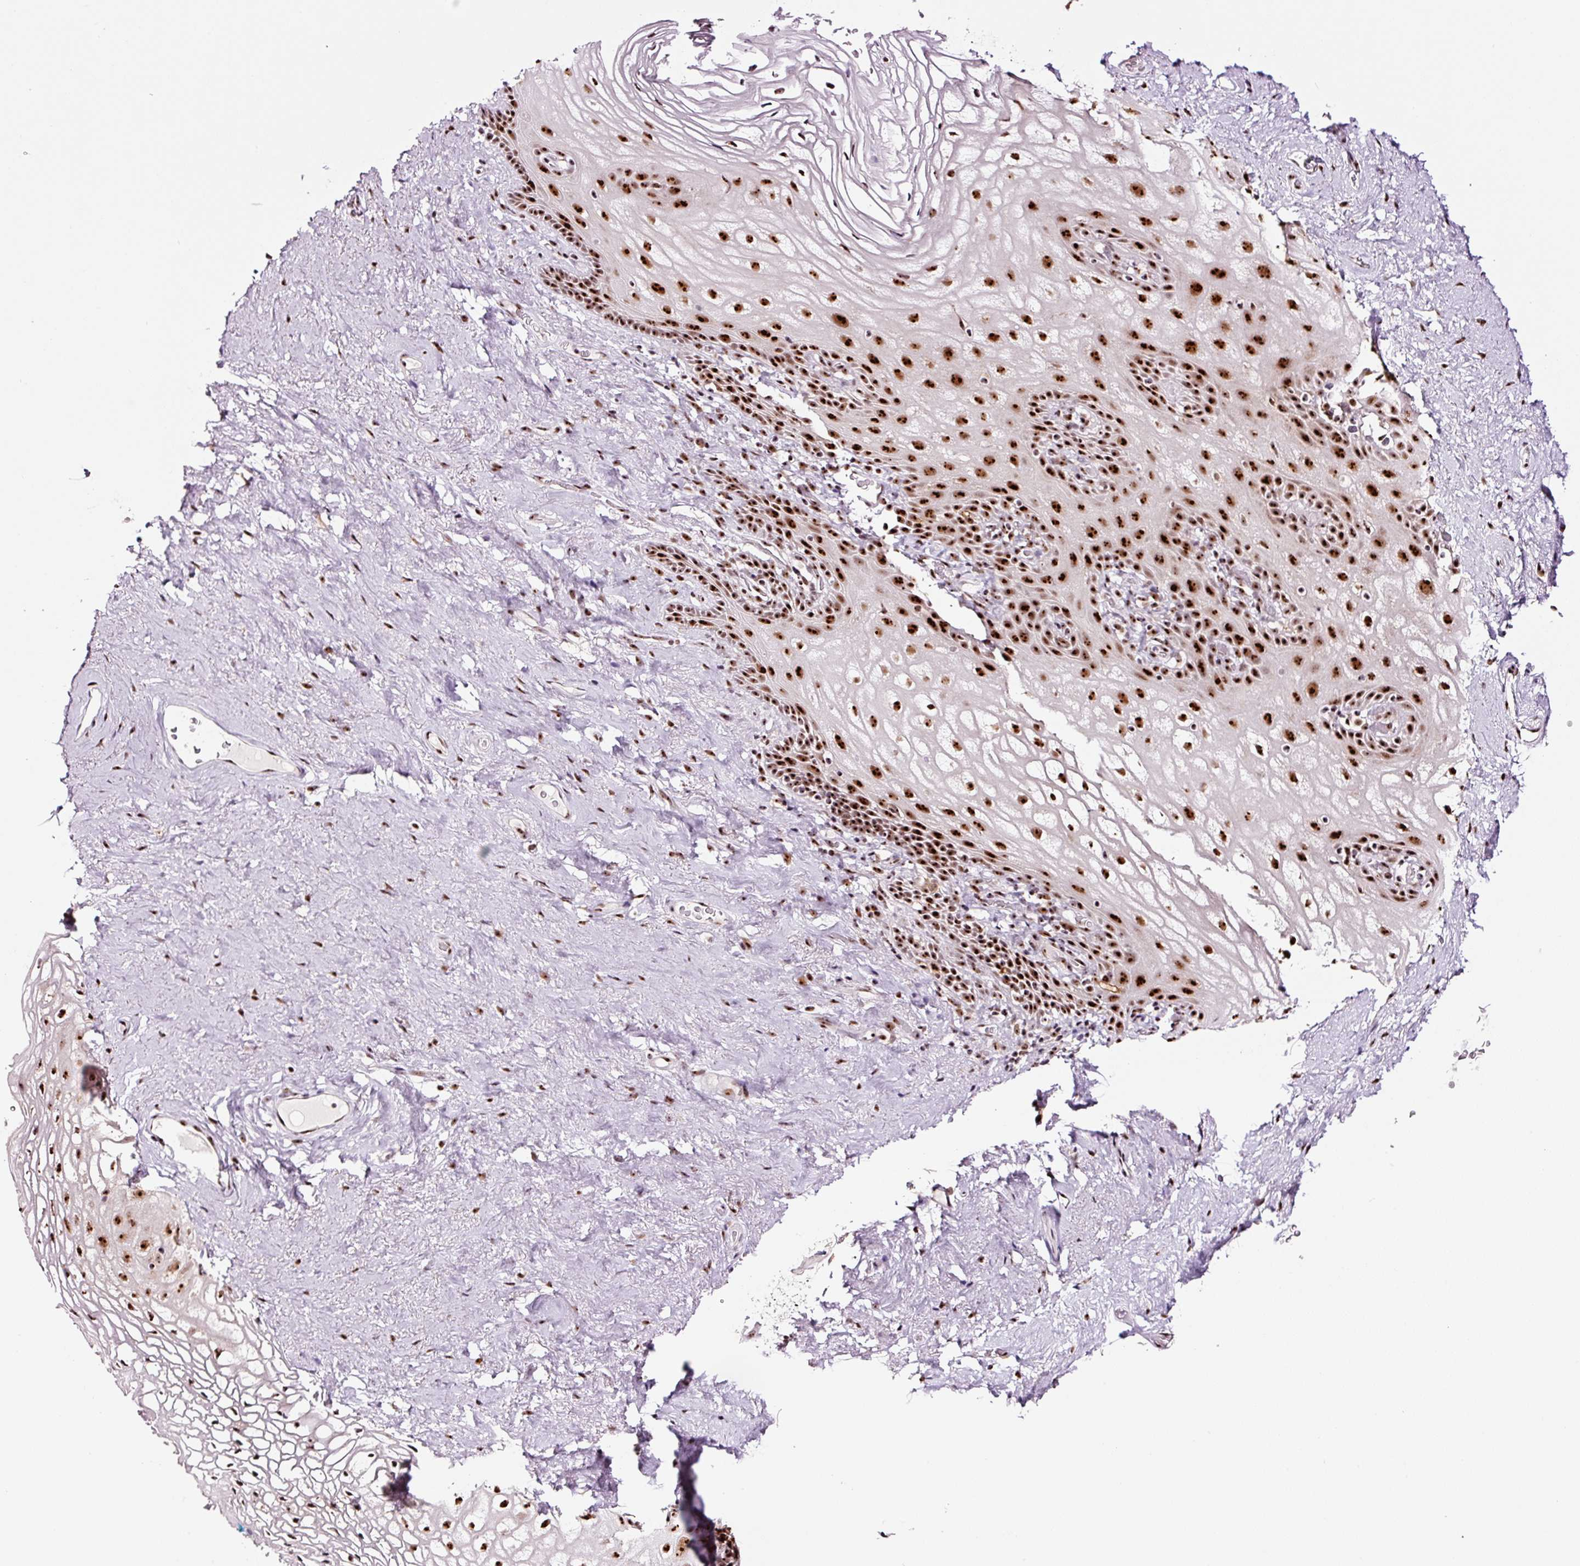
{"staining": {"intensity": "strong", "quantity": ">75%", "location": "nuclear"}, "tissue": "vagina", "cell_type": "Squamous epithelial cells", "image_type": "normal", "snomed": [{"axis": "morphology", "description": "Normal tissue, NOS"}, {"axis": "topography", "description": "Vagina"}, {"axis": "topography", "description": "Peripheral nerve tissue"}], "caption": "High-power microscopy captured an IHC histopathology image of unremarkable vagina, revealing strong nuclear positivity in about >75% of squamous epithelial cells. (brown staining indicates protein expression, while blue staining denotes nuclei).", "gene": "GNL3", "patient": {"sex": "female", "age": 71}}